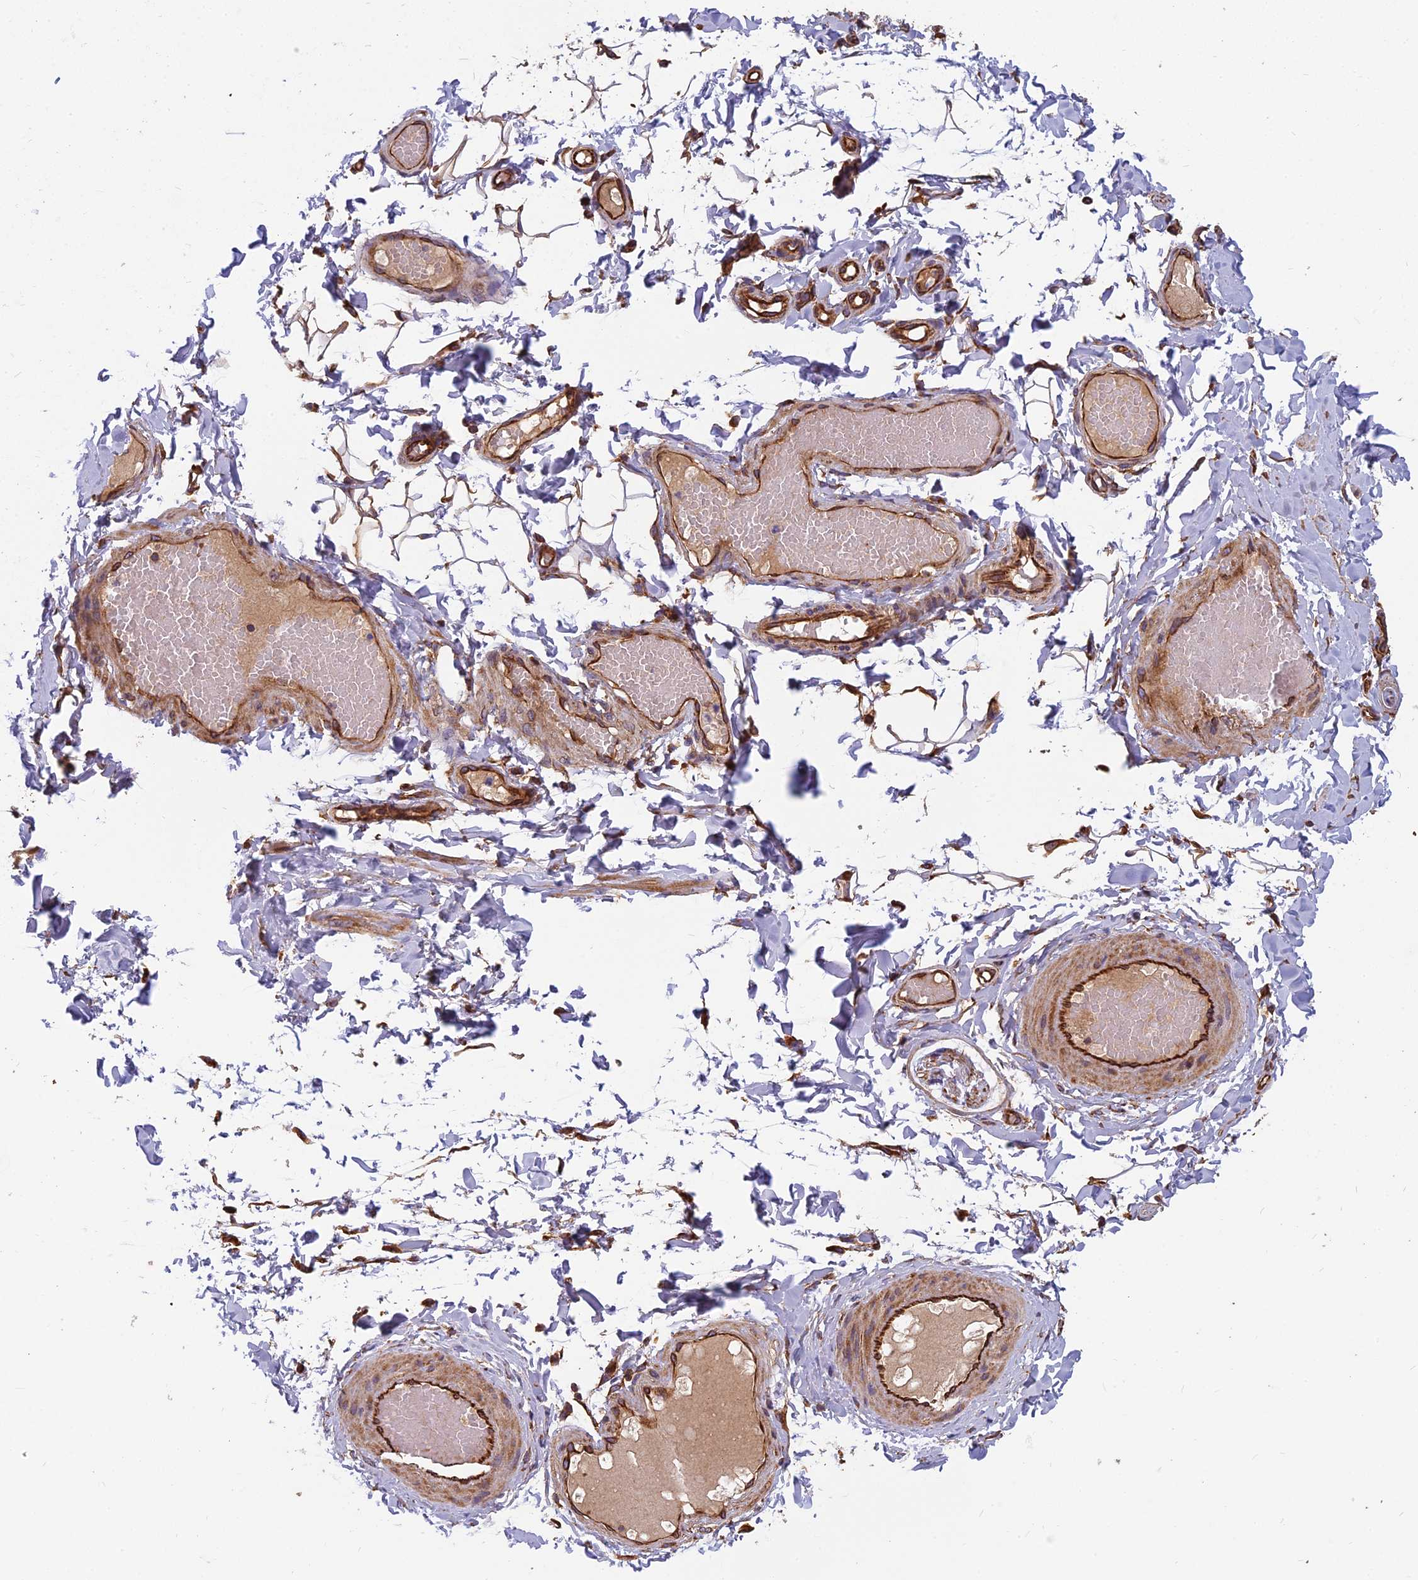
{"staining": {"intensity": "moderate", "quantity": ">75%", "location": "cytoplasmic/membranous"}, "tissue": "adipose tissue", "cell_type": "Adipocytes", "image_type": "normal", "snomed": [{"axis": "morphology", "description": "Normal tissue, NOS"}, {"axis": "topography", "description": "Adipose tissue"}, {"axis": "topography", "description": "Vascular tissue"}, {"axis": "topography", "description": "Peripheral nerve tissue"}], "caption": "Immunohistochemistry (IHC) (DAB (3,3'-diaminobenzidine)) staining of normal adipose tissue shows moderate cytoplasmic/membranous protein expression in approximately >75% of adipocytes.", "gene": "SPDL1", "patient": {"sex": "male", "age": 25}}